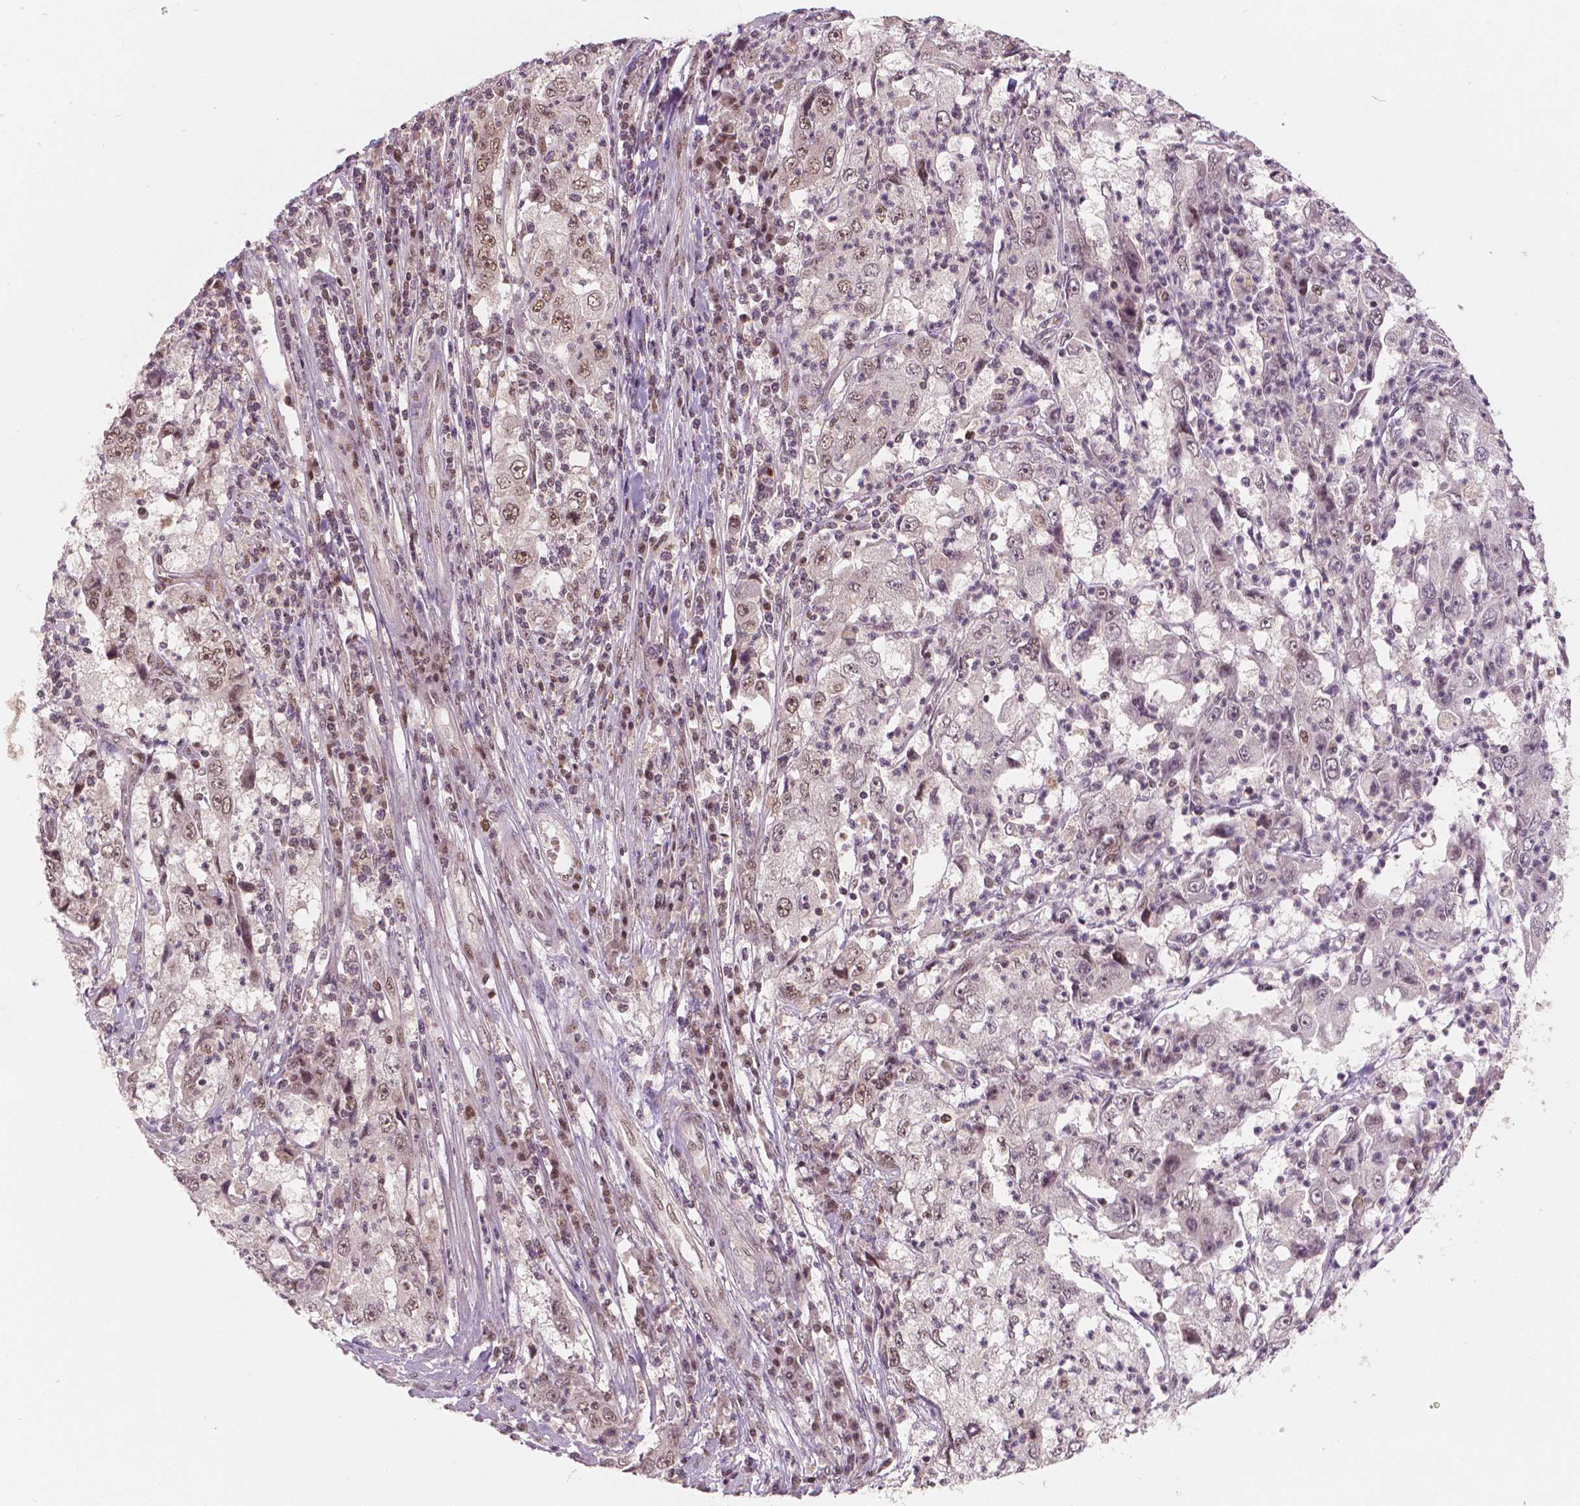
{"staining": {"intensity": "weak", "quantity": "<25%", "location": "nuclear"}, "tissue": "cervical cancer", "cell_type": "Tumor cells", "image_type": "cancer", "snomed": [{"axis": "morphology", "description": "Squamous cell carcinoma, NOS"}, {"axis": "topography", "description": "Cervix"}], "caption": "Immunohistochemistry (IHC) of squamous cell carcinoma (cervical) reveals no positivity in tumor cells.", "gene": "NSD2", "patient": {"sex": "female", "age": 36}}